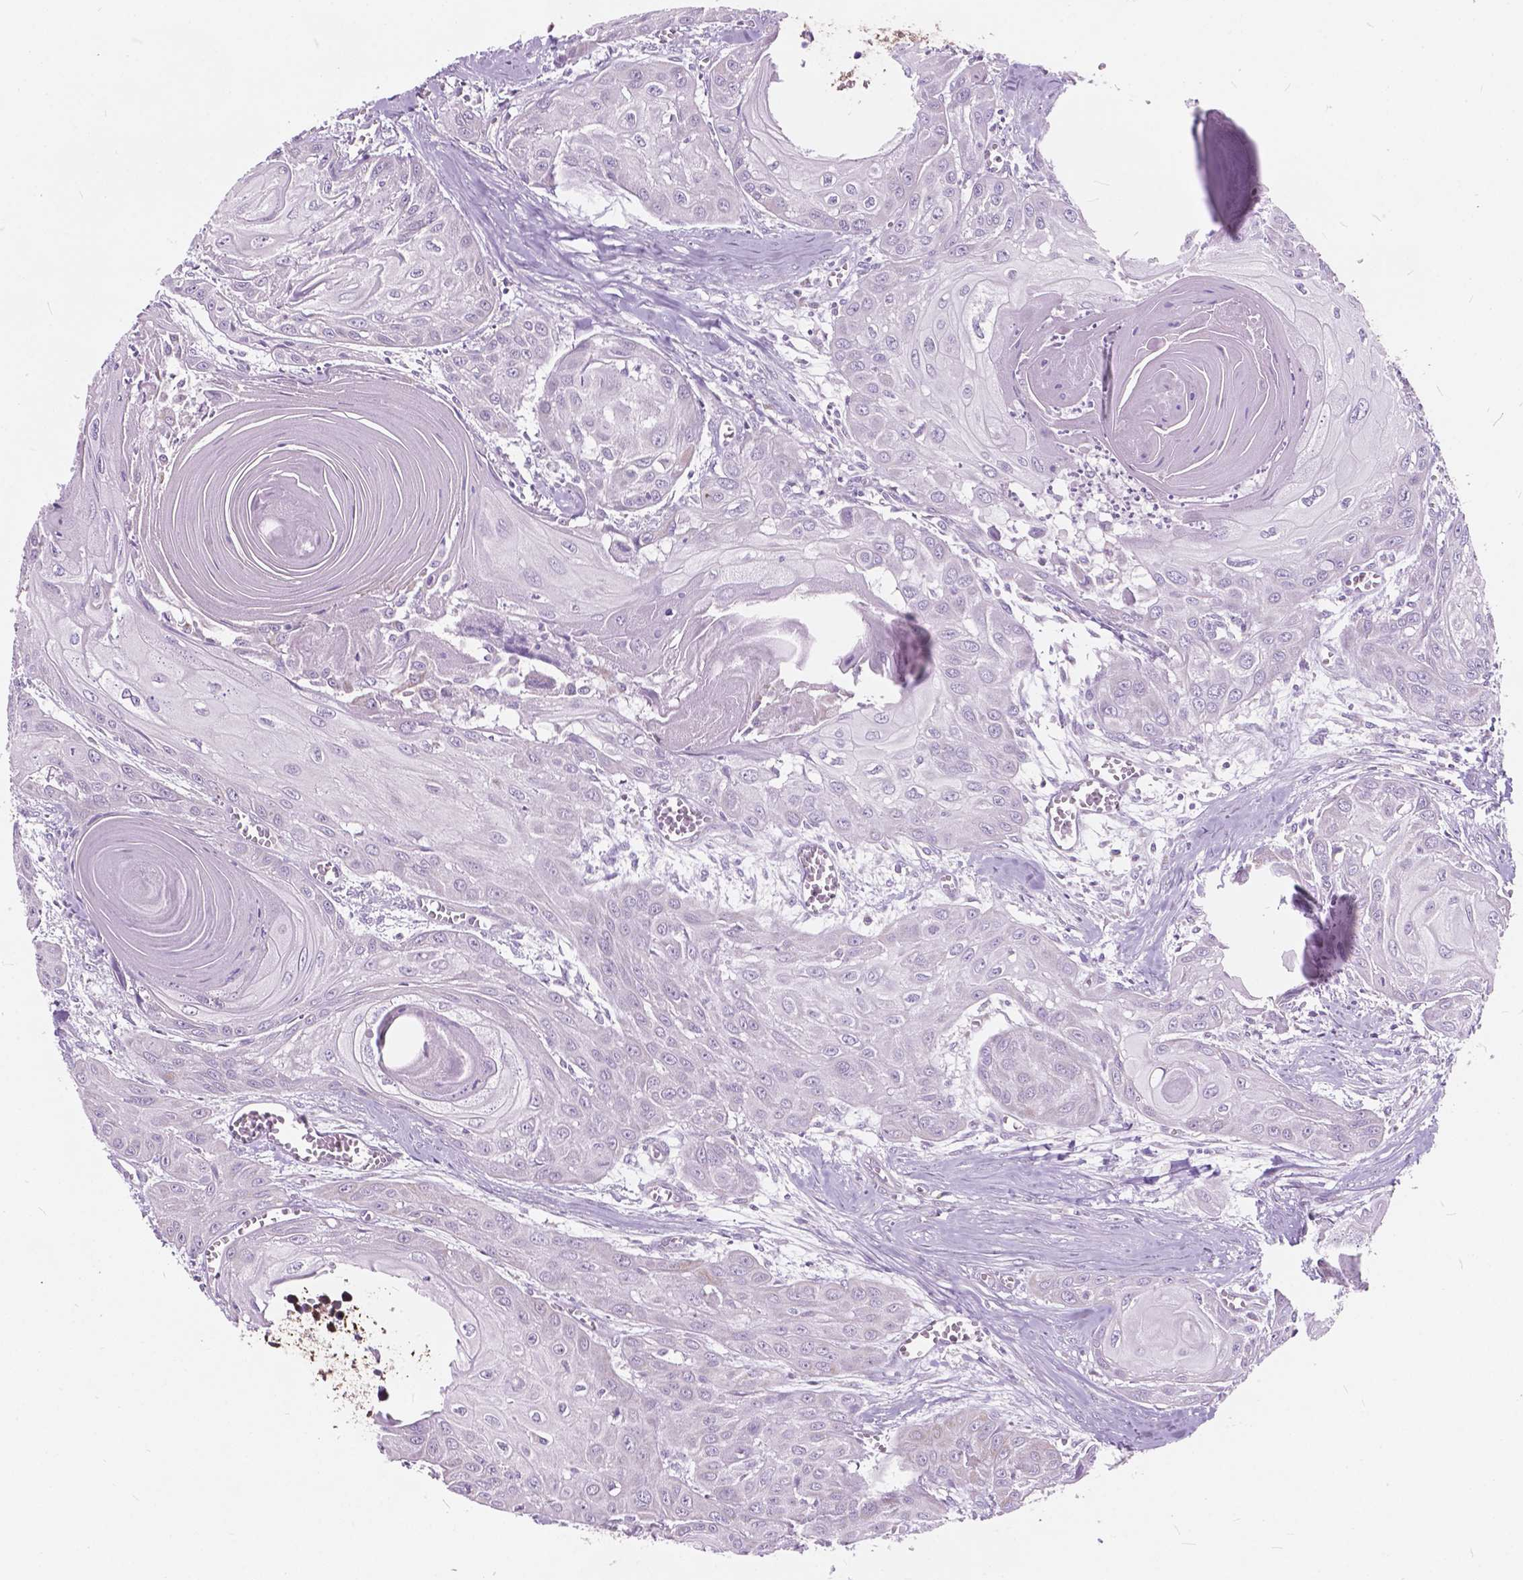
{"staining": {"intensity": "weak", "quantity": "<25%", "location": "cytoplasmic/membranous"}, "tissue": "head and neck cancer", "cell_type": "Tumor cells", "image_type": "cancer", "snomed": [{"axis": "morphology", "description": "Squamous cell carcinoma, NOS"}, {"axis": "topography", "description": "Oral tissue"}, {"axis": "topography", "description": "Head-Neck"}], "caption": "Micrograph shows no significant protein positivity in tumor cells of head and neck cancer (squamous cell carcinoma).", "gene": "SCOC", "patient": {"sex": "male", "age": 71}}